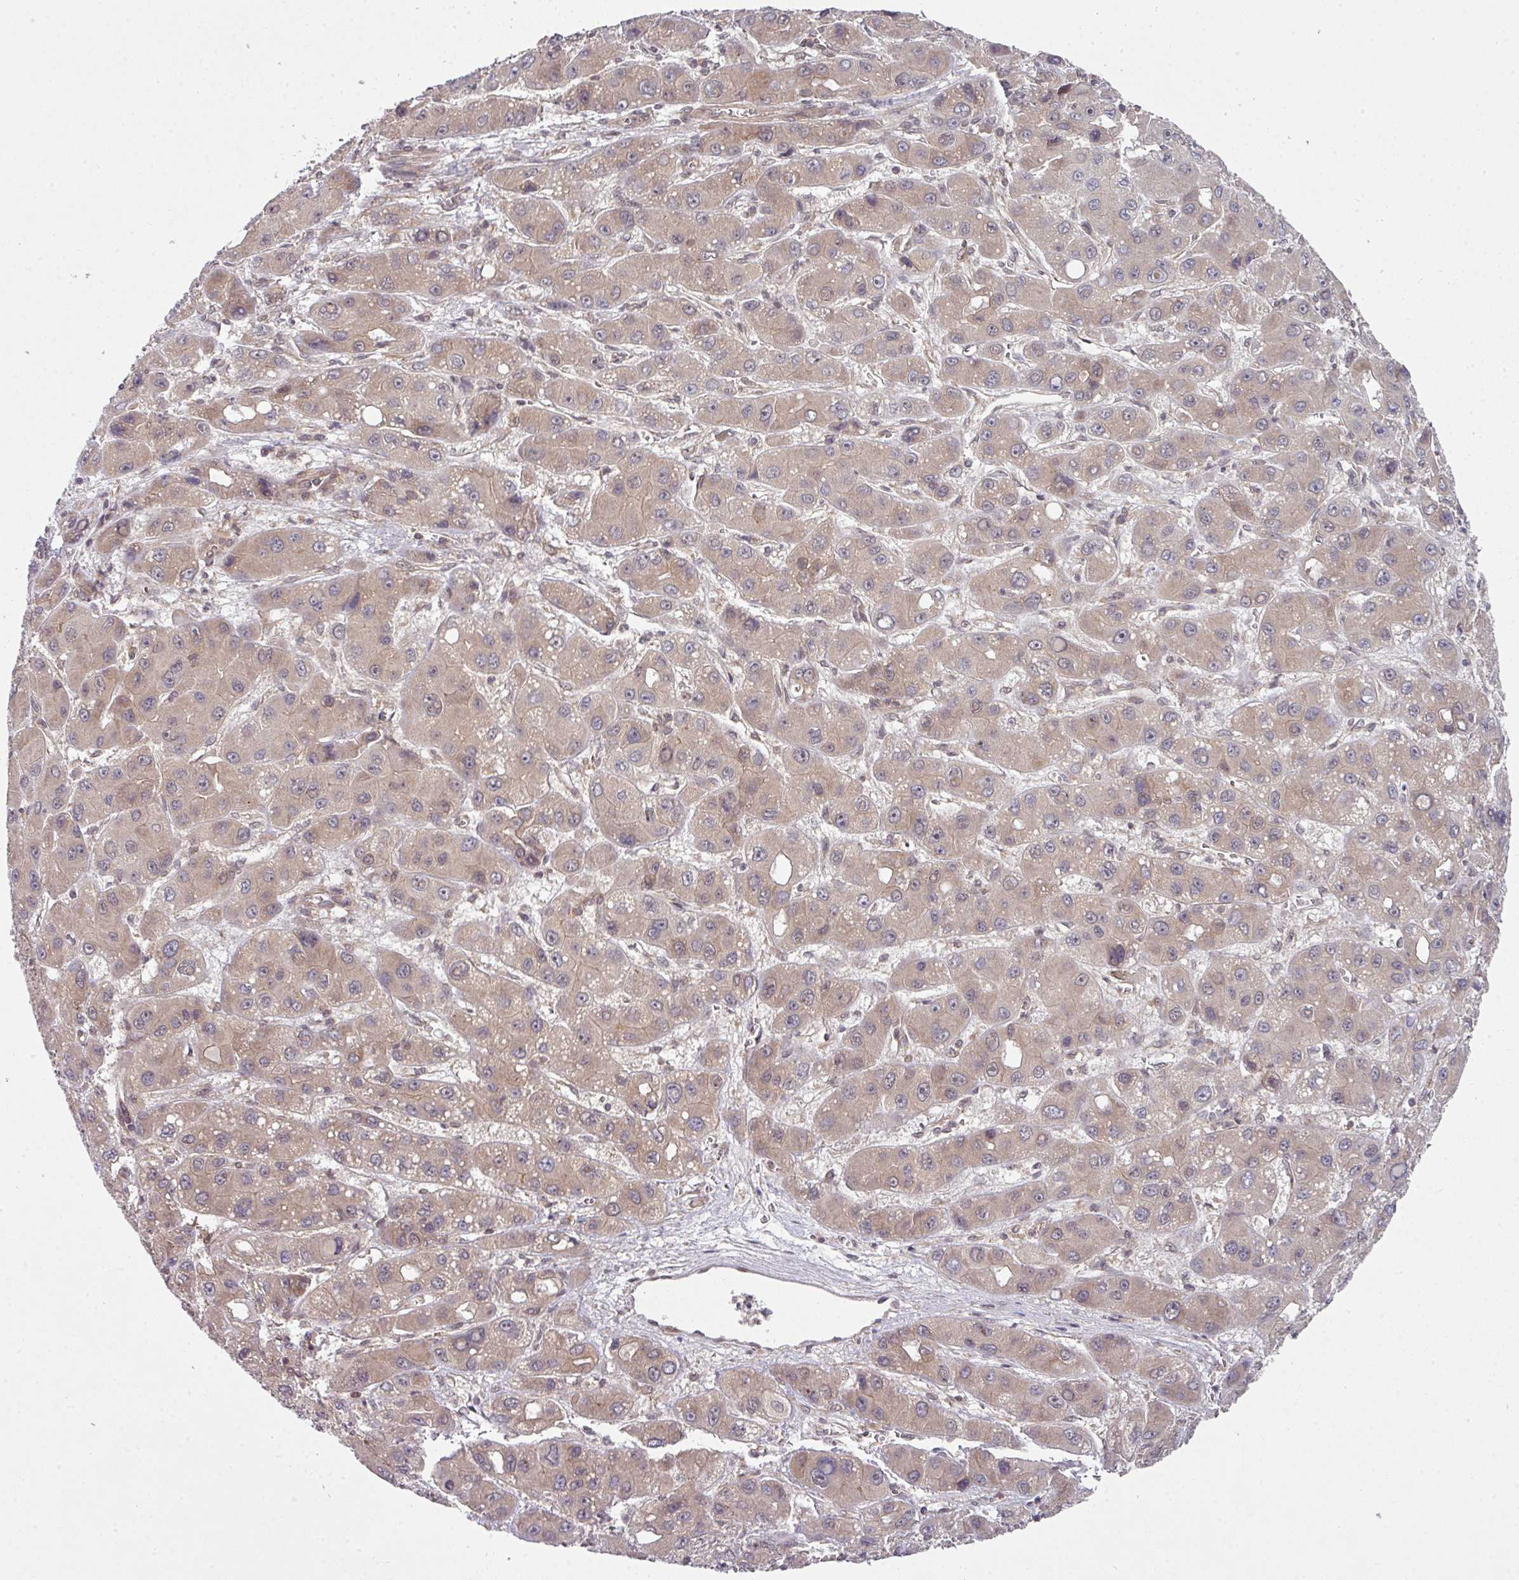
{"staining": {"intensity": "weak", "quantity": ">75%", "location": "cytoplasmic/membranous"}, "tissue": "liver cancer", "cell_type": "Tumor cells", "image_type": "cancer", "snomed": [{"axis": "morphology", "description": "Carcinoma, Hepatocellular, NOS"}, {"axis": "topography", "description": "Liver"}], "caption": "This image shows liver cancer (hepatocellular carcinoma) stained with IHC to label a protein in brown. The cytoplasmic/membranous of tumor cells show weak positivity for the protein. Nuclei are counter-stained blue.", "gene": "CAMLG", "patient": {"sex": "male", "age": 55}}